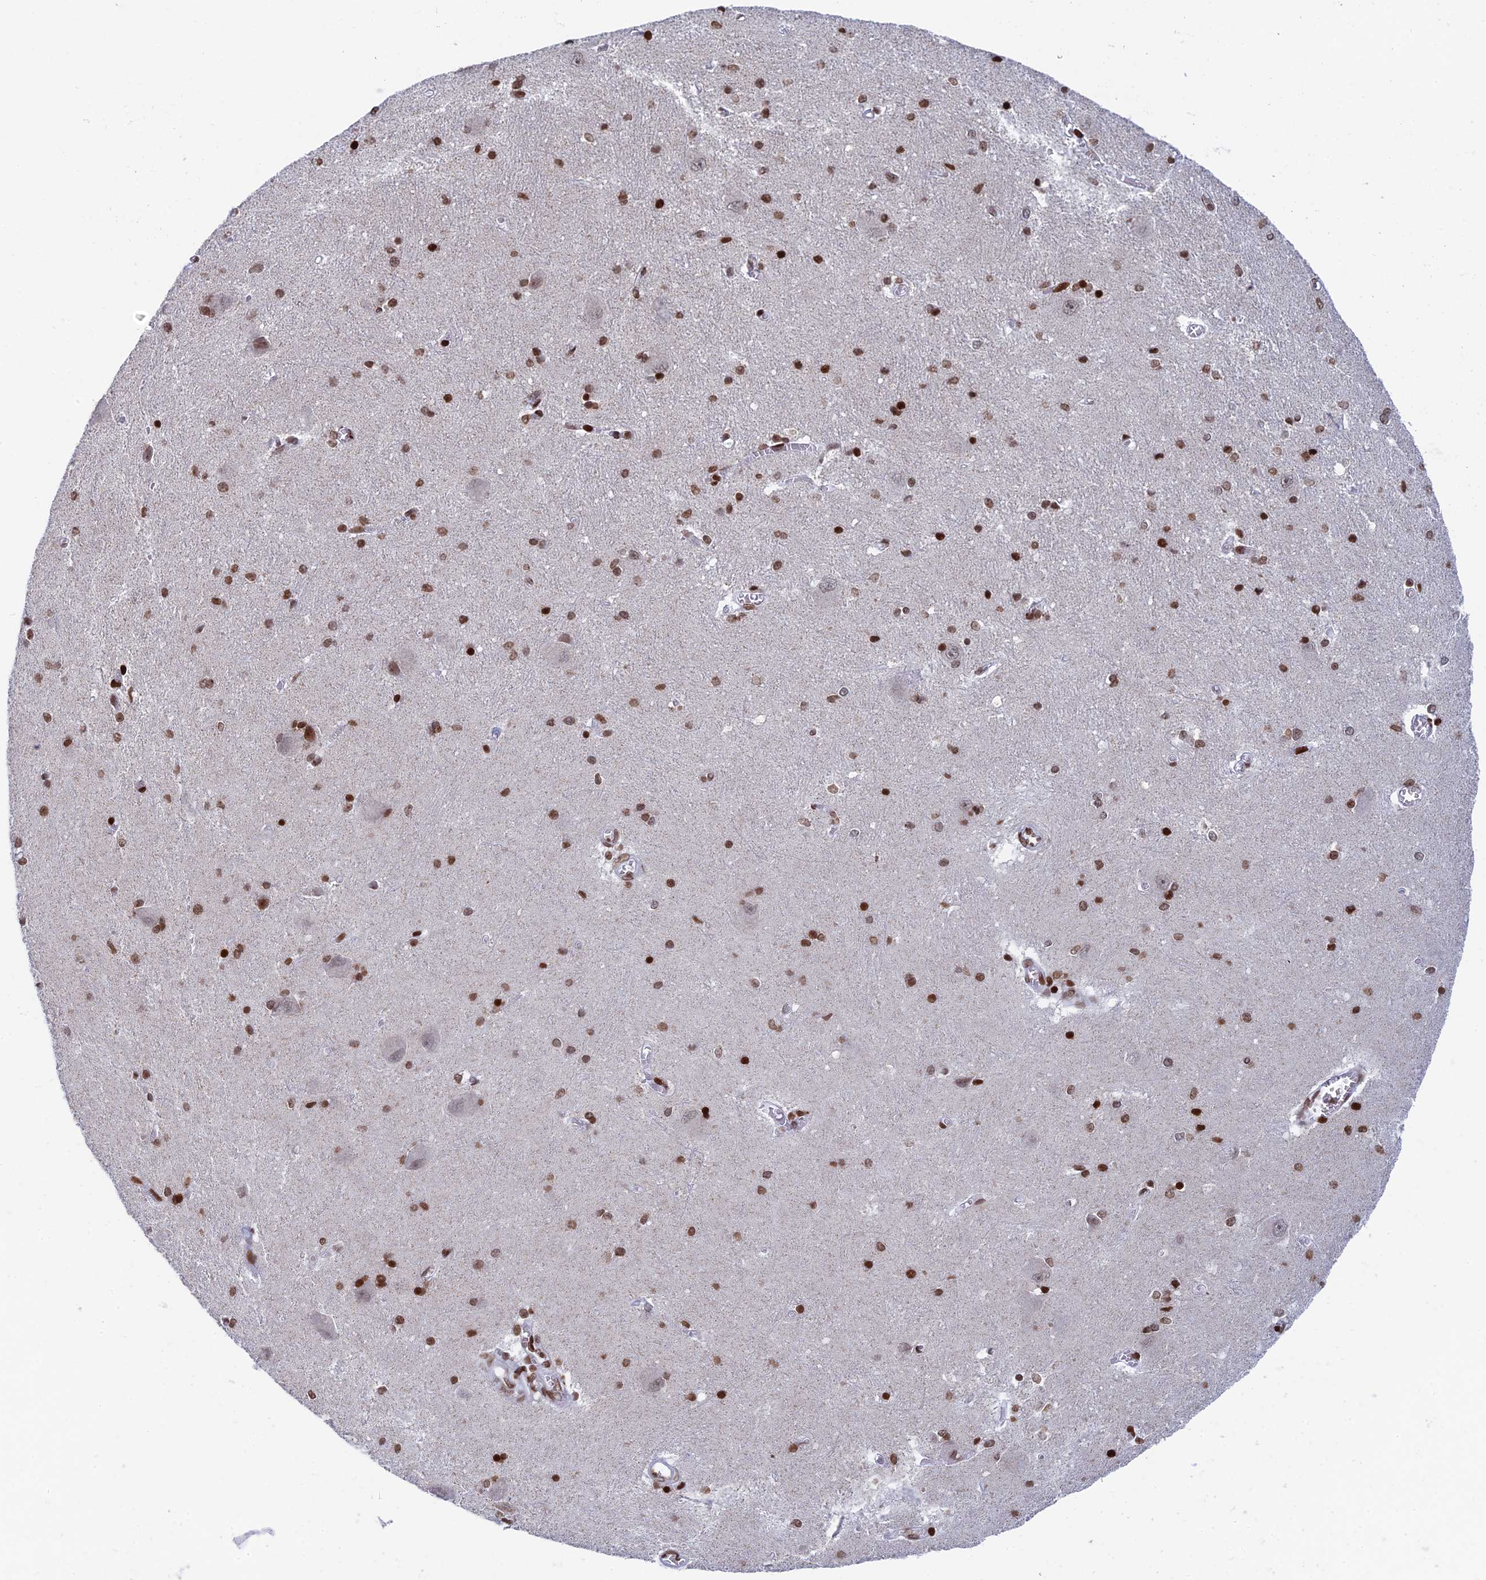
{"staining": {"intensity": "strong", "quantity": ">75%", "location": "nuclear"}, "tissue": "caudate", "cell_type": "Glial cells", "image_type": "normal", "snomed": [{"axis": "morphology", "description": "Normal tissue, NOS"}, {"axis": "topography", "description": "Lateral ventricle wall"}], "caption": "IHC (DAB (3,3'-diaminobenzidine)) staining of unremarkable caudate shows strong nuclear protein positivity in approximately >75% of glial cells. Immunohistochemistry (ihc) stains the protein in brown and the nuclei are stained blue.", "gene": "RPAP1", "patient": {"sex": "male", "age": 37}}